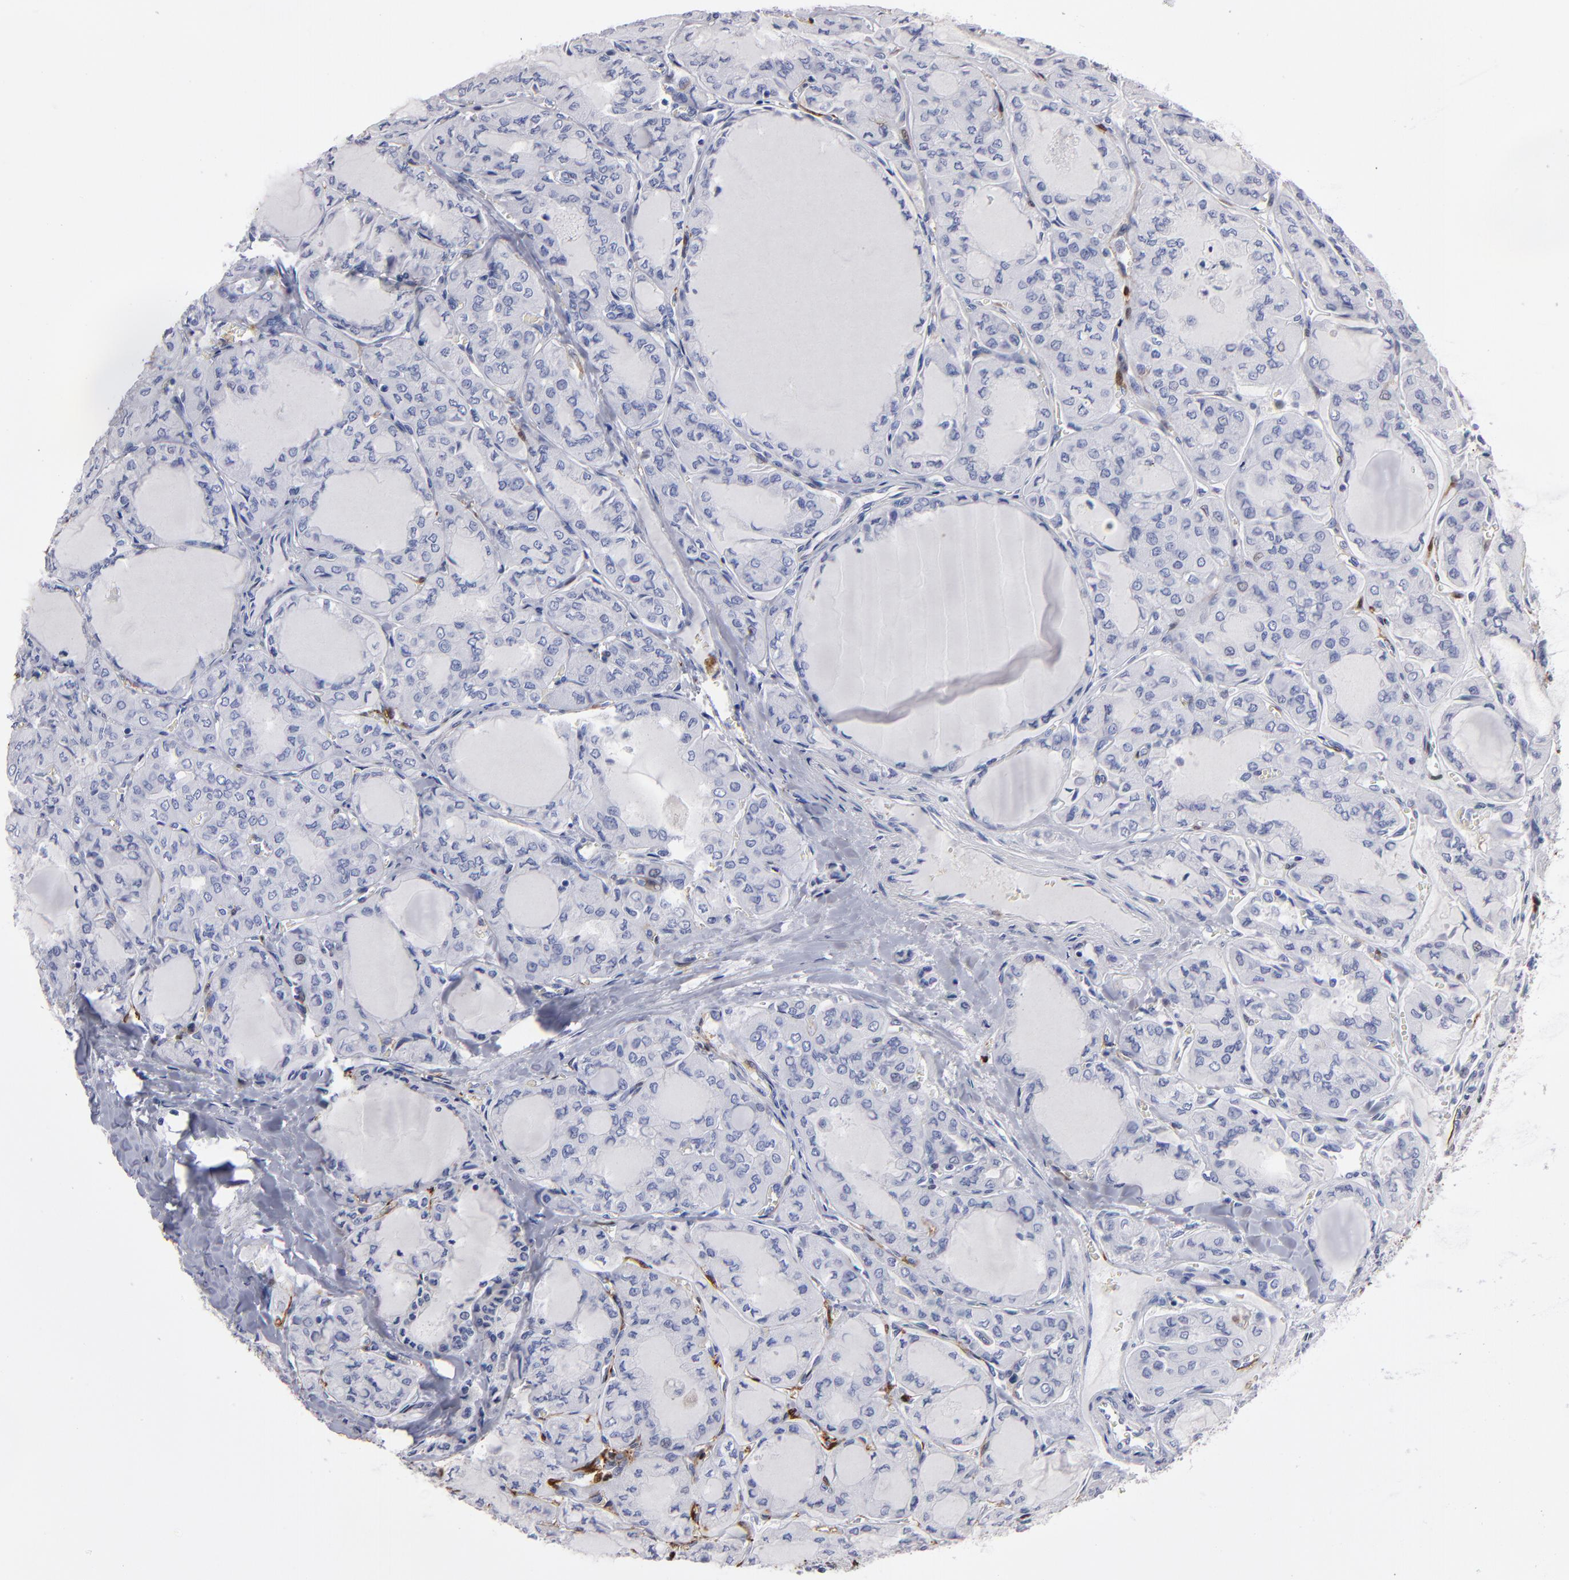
{"staining": {"intensity": "negative", "quantity": "none", "location": "none"}, "tissue": "thyroid cancer", "cell_type": "Tumor cells", "image_type": "cancer", "snomed": [{"axis": "morphology", "description": "Papillary adenocarcinoma, NOS"}, {"axis": "topography", "description": "Thyroid gland"}], "caption": "There is no significant positivity in tumor cells of thyroid cancer.", "gene": "FABP4", "patient": {"sex": "male", "age": 20}}